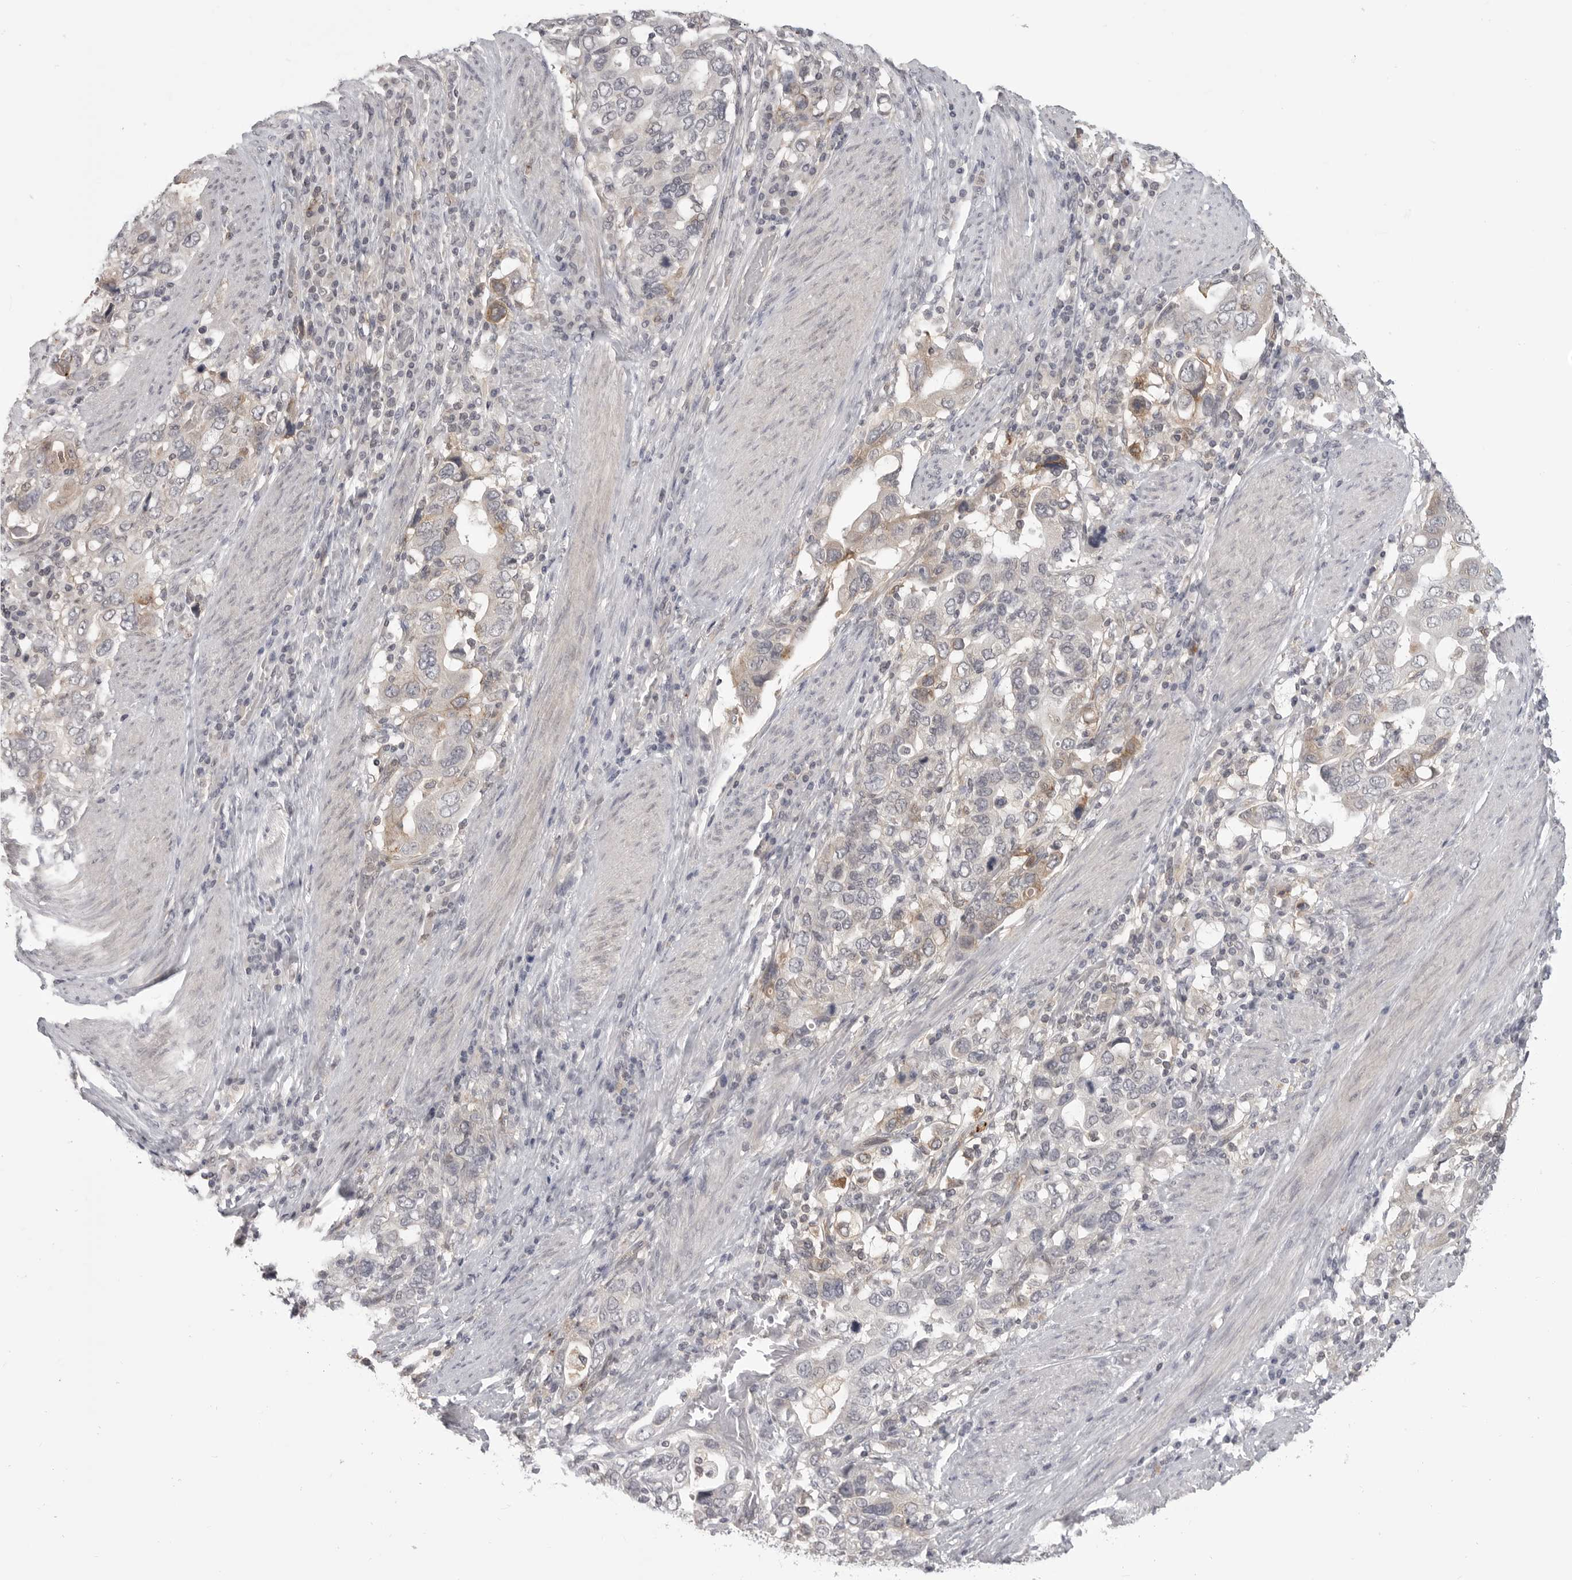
{"staining": {"intensity": "weak", "quantity": "<25%", "location": "cytoplasmic/membranous"}, "tissue": "stomach cancer", "cell_type": "Tumor cells", "image_type": "cancer", "snomed": [{"axis": "morphology", "description": "Adenocarcinoma, NOS"}, {"axis": "topography", "description": "Stomach, upper"}], "caption": "The histopathology image displays no staining of tumor cells in stomach cancer (adenocarcinoma).", "gene": "IFNGR1", "patient": {"sex": "male", "age": 62}}